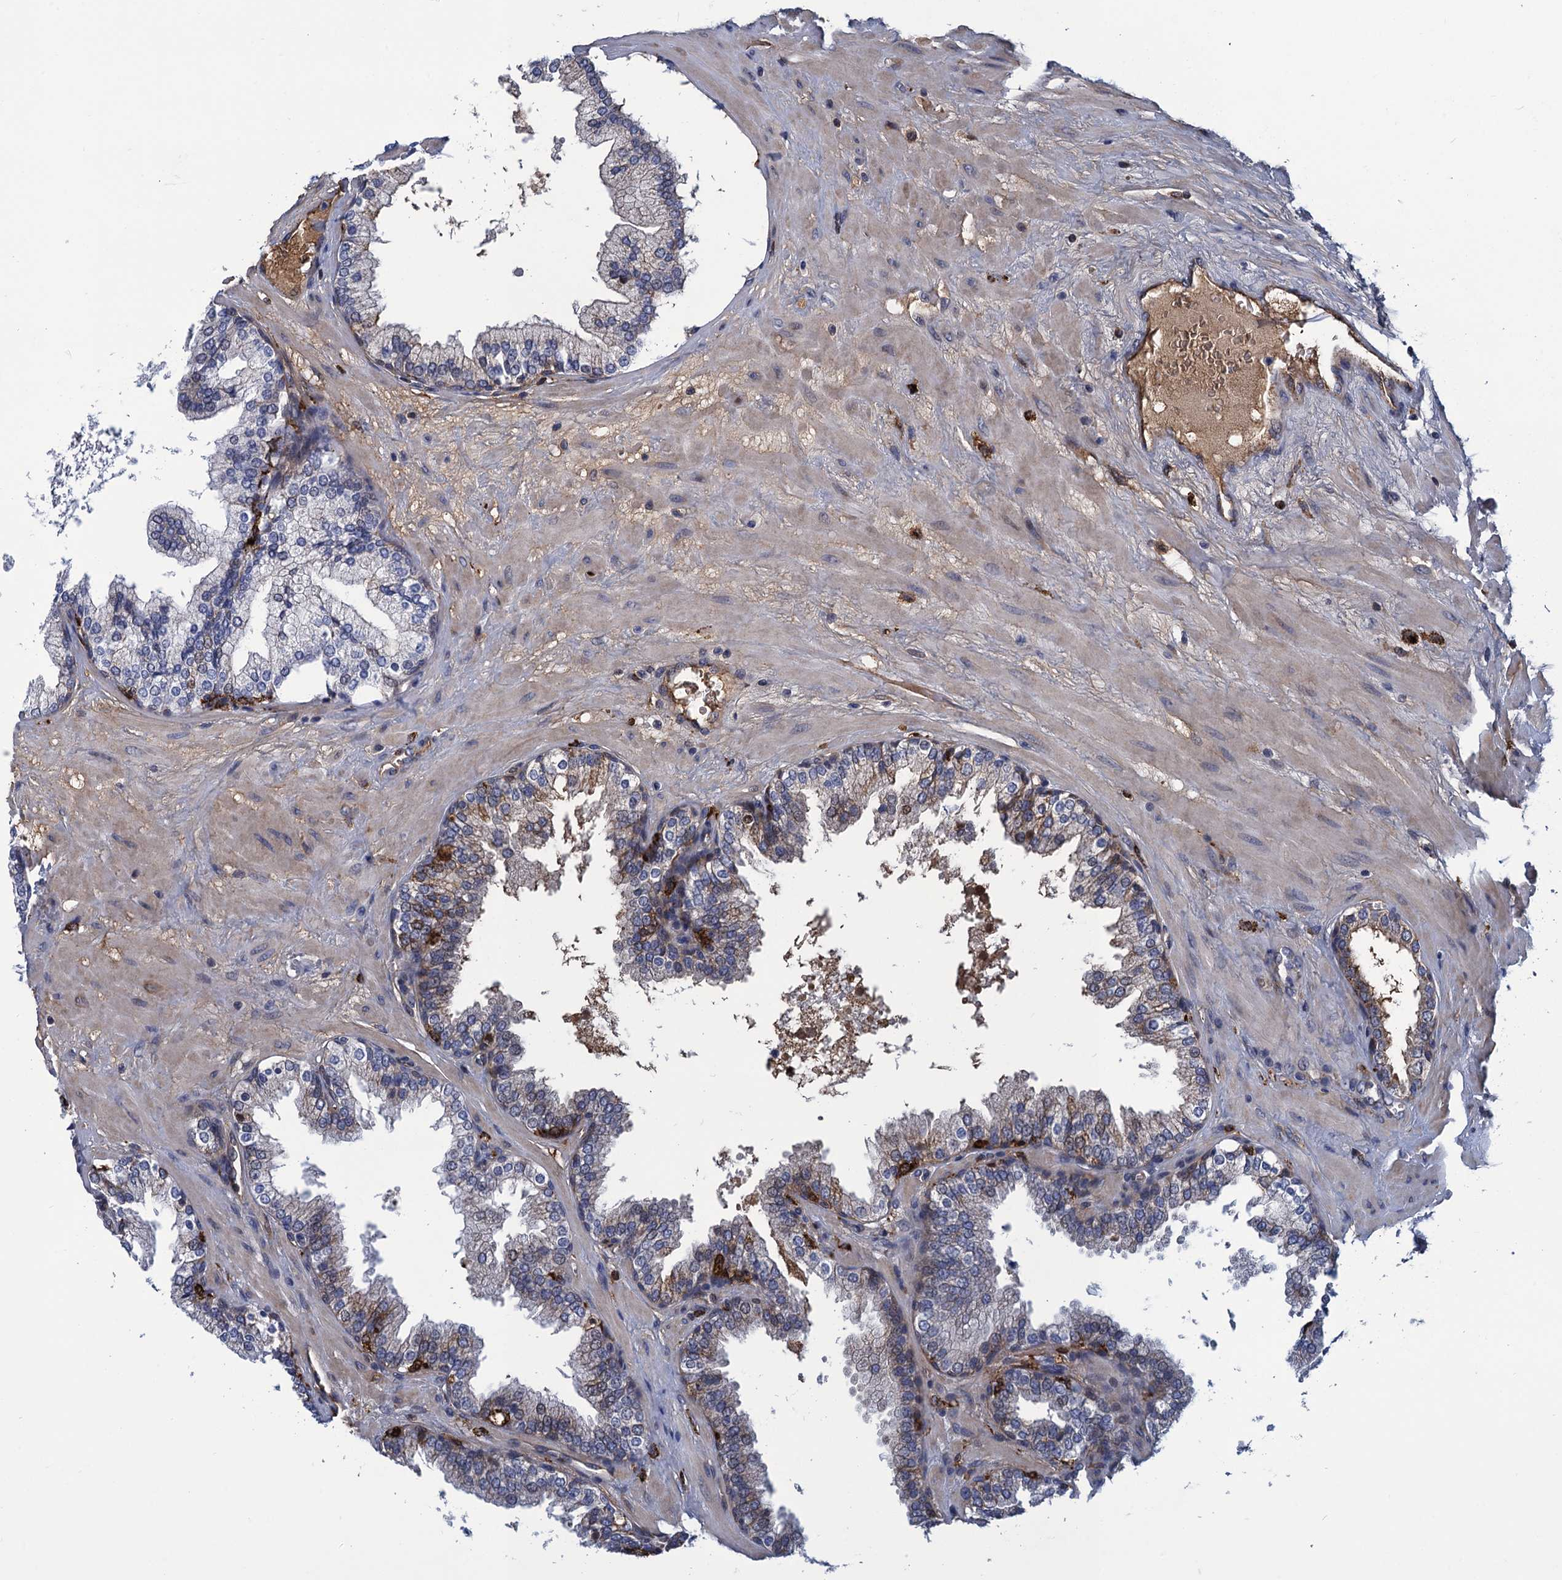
{"staining": {"intensity": "moderate", "quantity": "<25%", "location": "cytoplasmic/membranous"}, "tissue": "prostate", "cell_type": "Glandular cells", "image_type": "normal", "snomed": [{"axis": "morphology", "description": "Normal tissue, NOS"}, {"axis": "topography", "description": "Prostate"}], "caption": "A high-resolution photomicrograph shows immunohistochemistry staining of unremarkable prostate, which shows moderate cytoplasmic/membranous positivity in about <25% of glandular cells.", "gene": "DNHD1", "patient": {"sex": "male", "age": 51}}